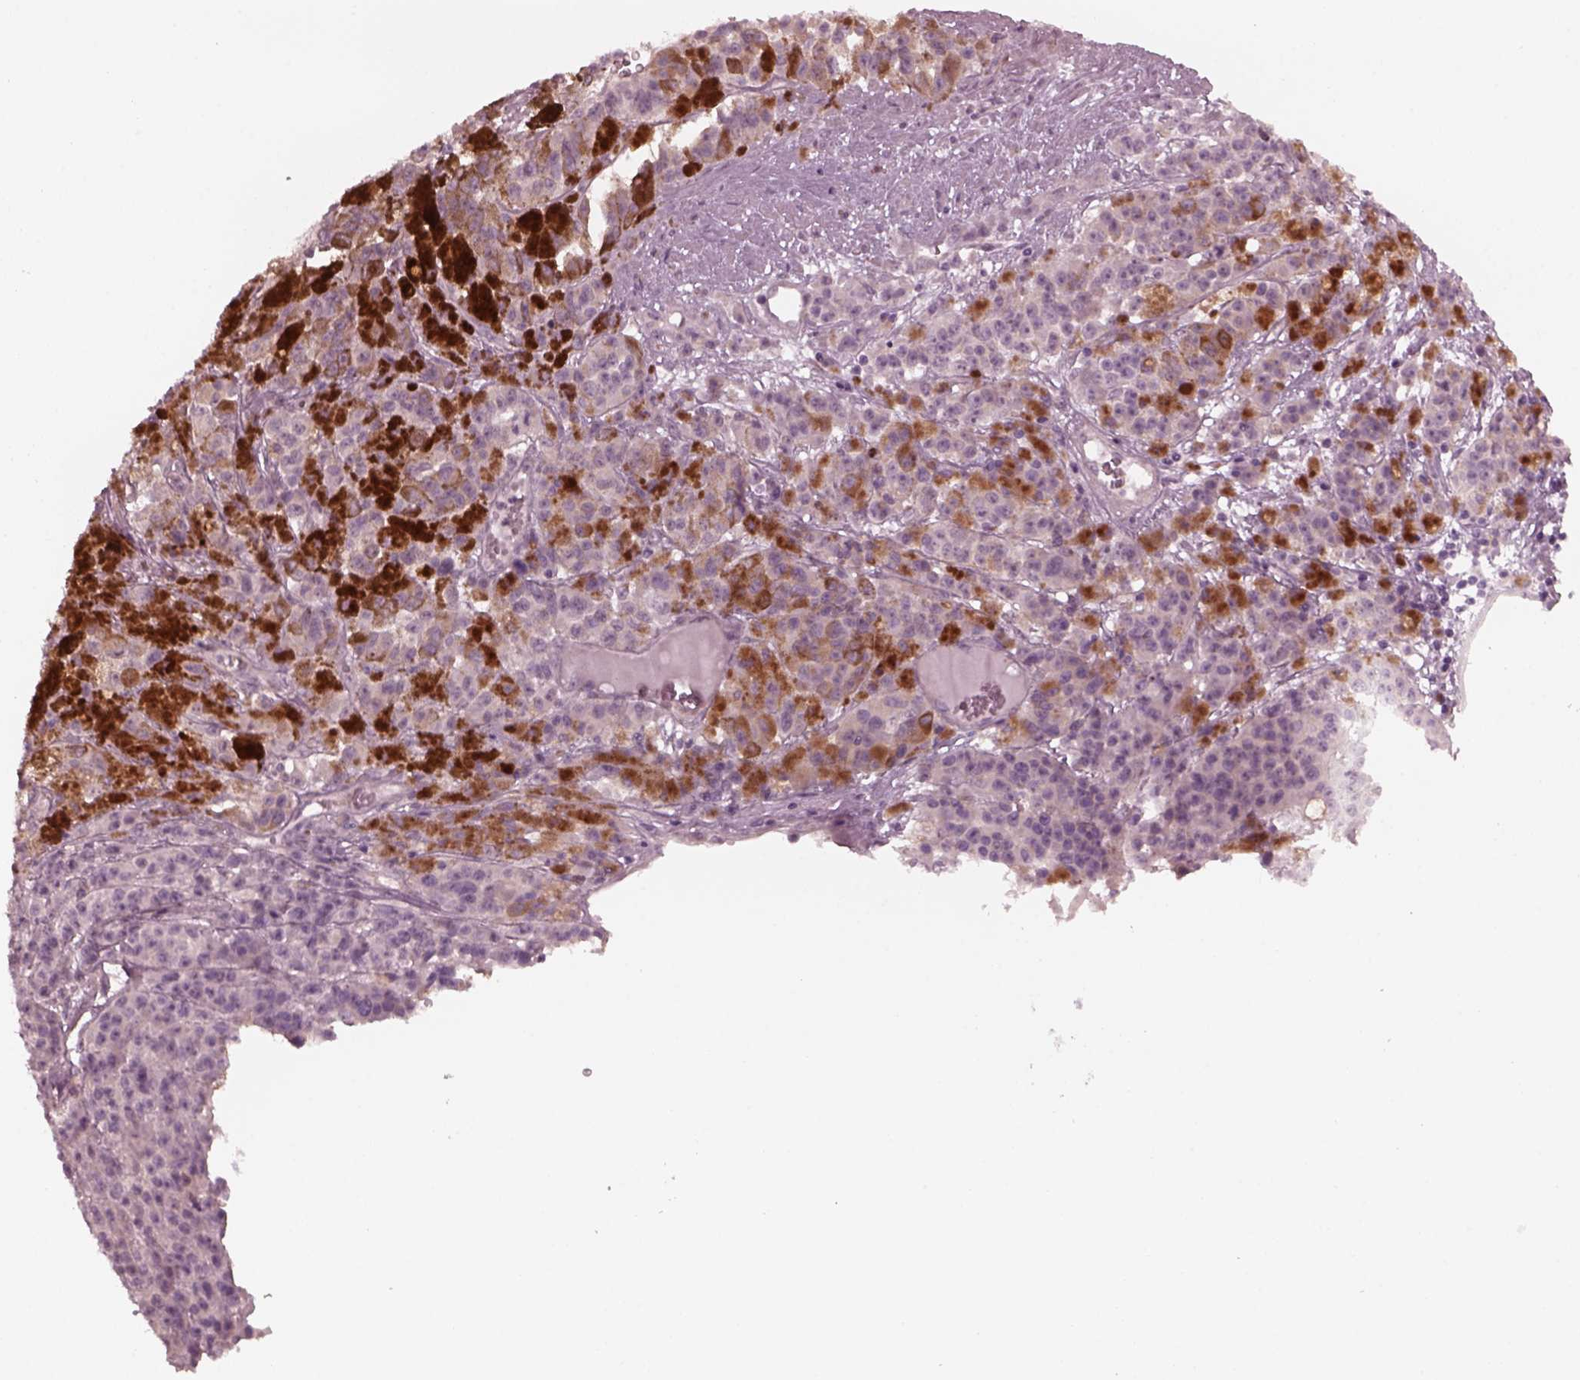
{"staining": {"intensity": "negative", "quantity": "none", "location": "none"}, "tissue": "melanoma", "cell_type": "Tumor cells", "image_type": "cancer", "snomed": [{"axis": "morphology", "description": "Malignant melanoma, NOS"}, {"axis": "topography", "description": "Skin"}], "caption": "This micrograph is of melanoma stained with immunohistochemistry (IHC) to label a protein in brown with the nuclei are counter-stained blue. There is no expression in tumor cells.", "gene": "YY2", "patient": {"sex": "female", "age": 58}}